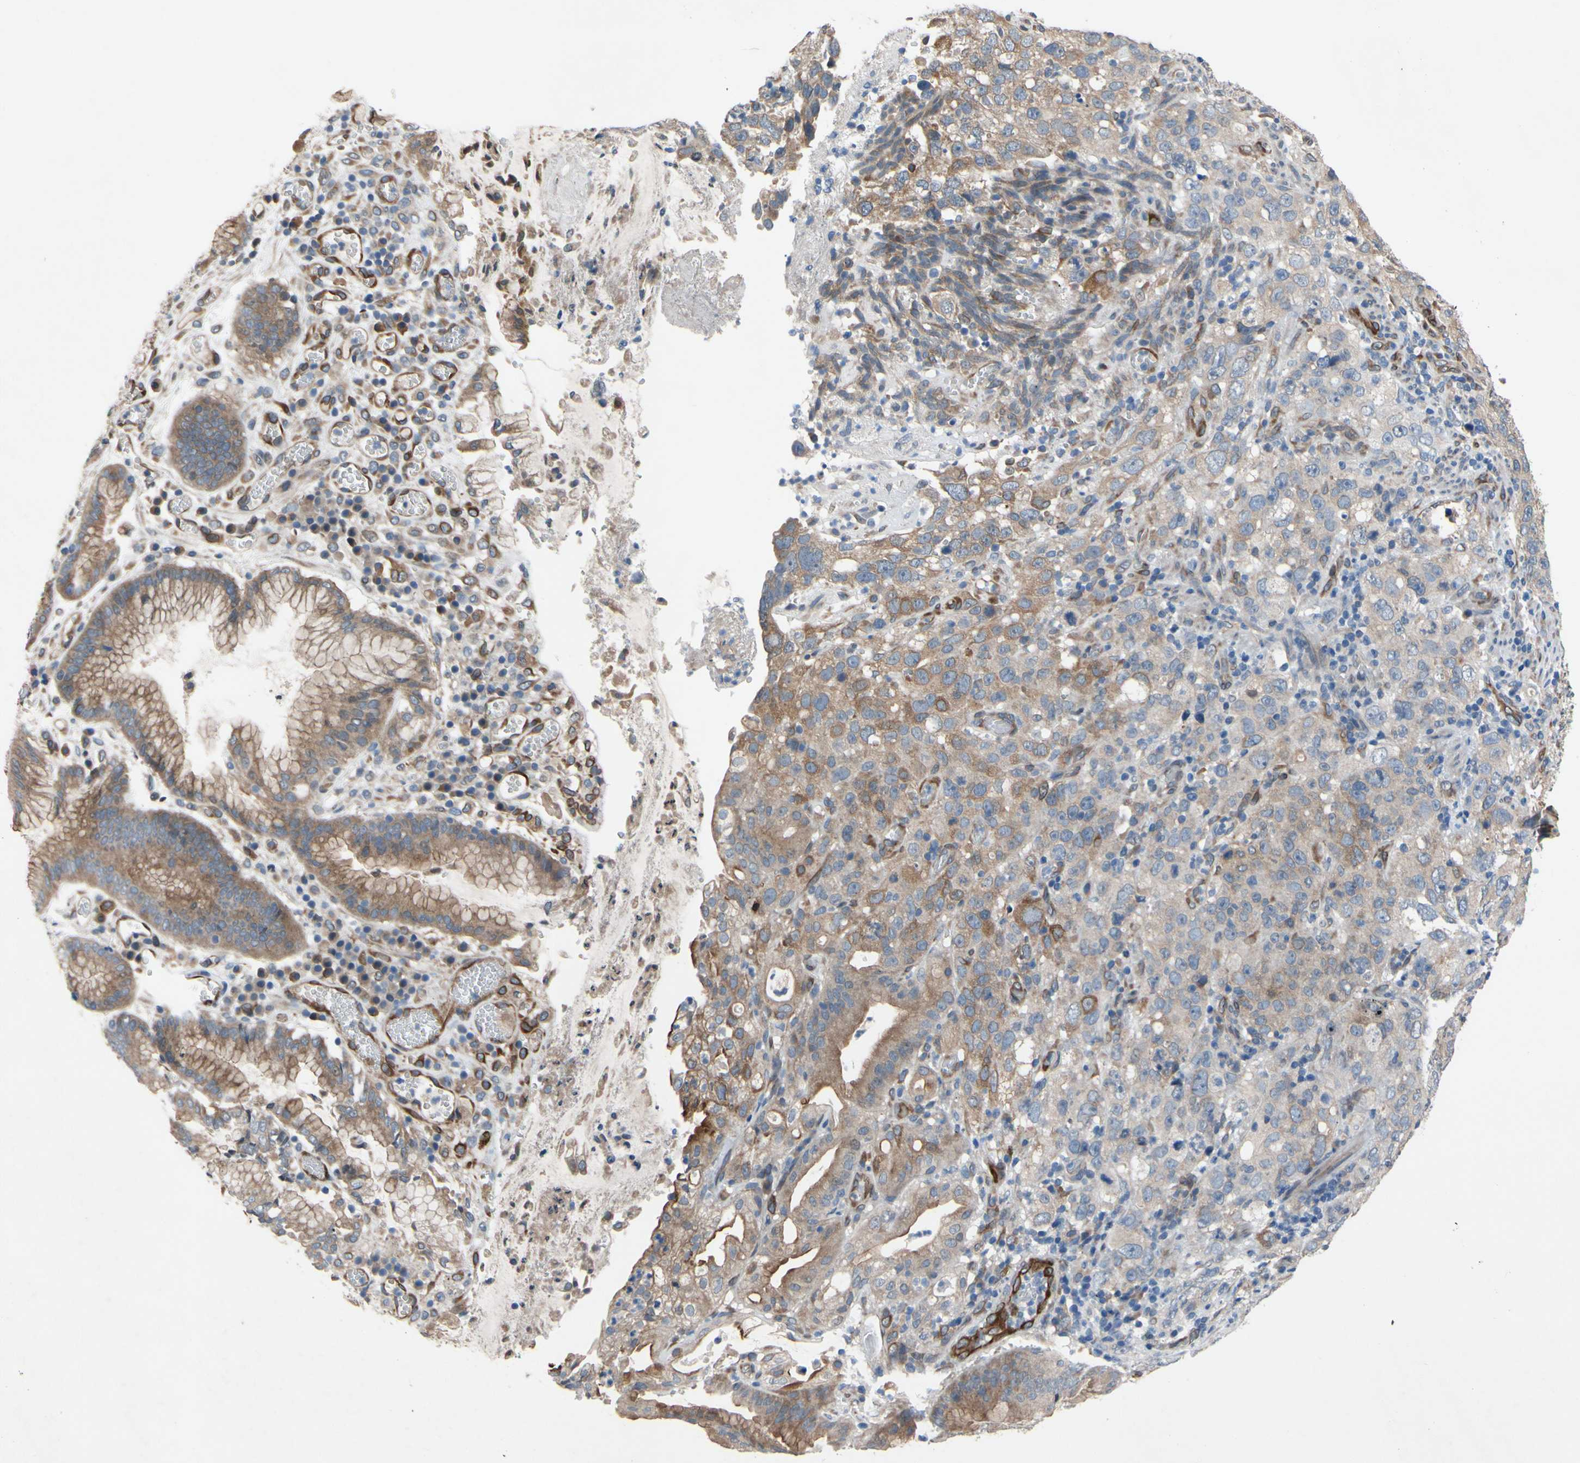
{"staining": {"intensity": "moderate", "quantity": ">75%", "location": "cytoplasmic/membranous"}, "tissue": "stomach cancer", "cell_type": "Tumor cells", "image_type": "cancer", "snomed": [{"axis": "morphology", "description": "Normal tissue, NOS"}, {"axis": "morphology", "description": "Adenocarcinoma, NOS"}, {"axis": "topography", "description": "Stomach"}], "caption": "Tumor cells show medium levels of moderate cytoplasmic/membranous expression in approximately >75% of cells in human stomach adenocarcinoma.", "gene": "PRXL2A", "patient": {"sex": "male", "age": 48}}